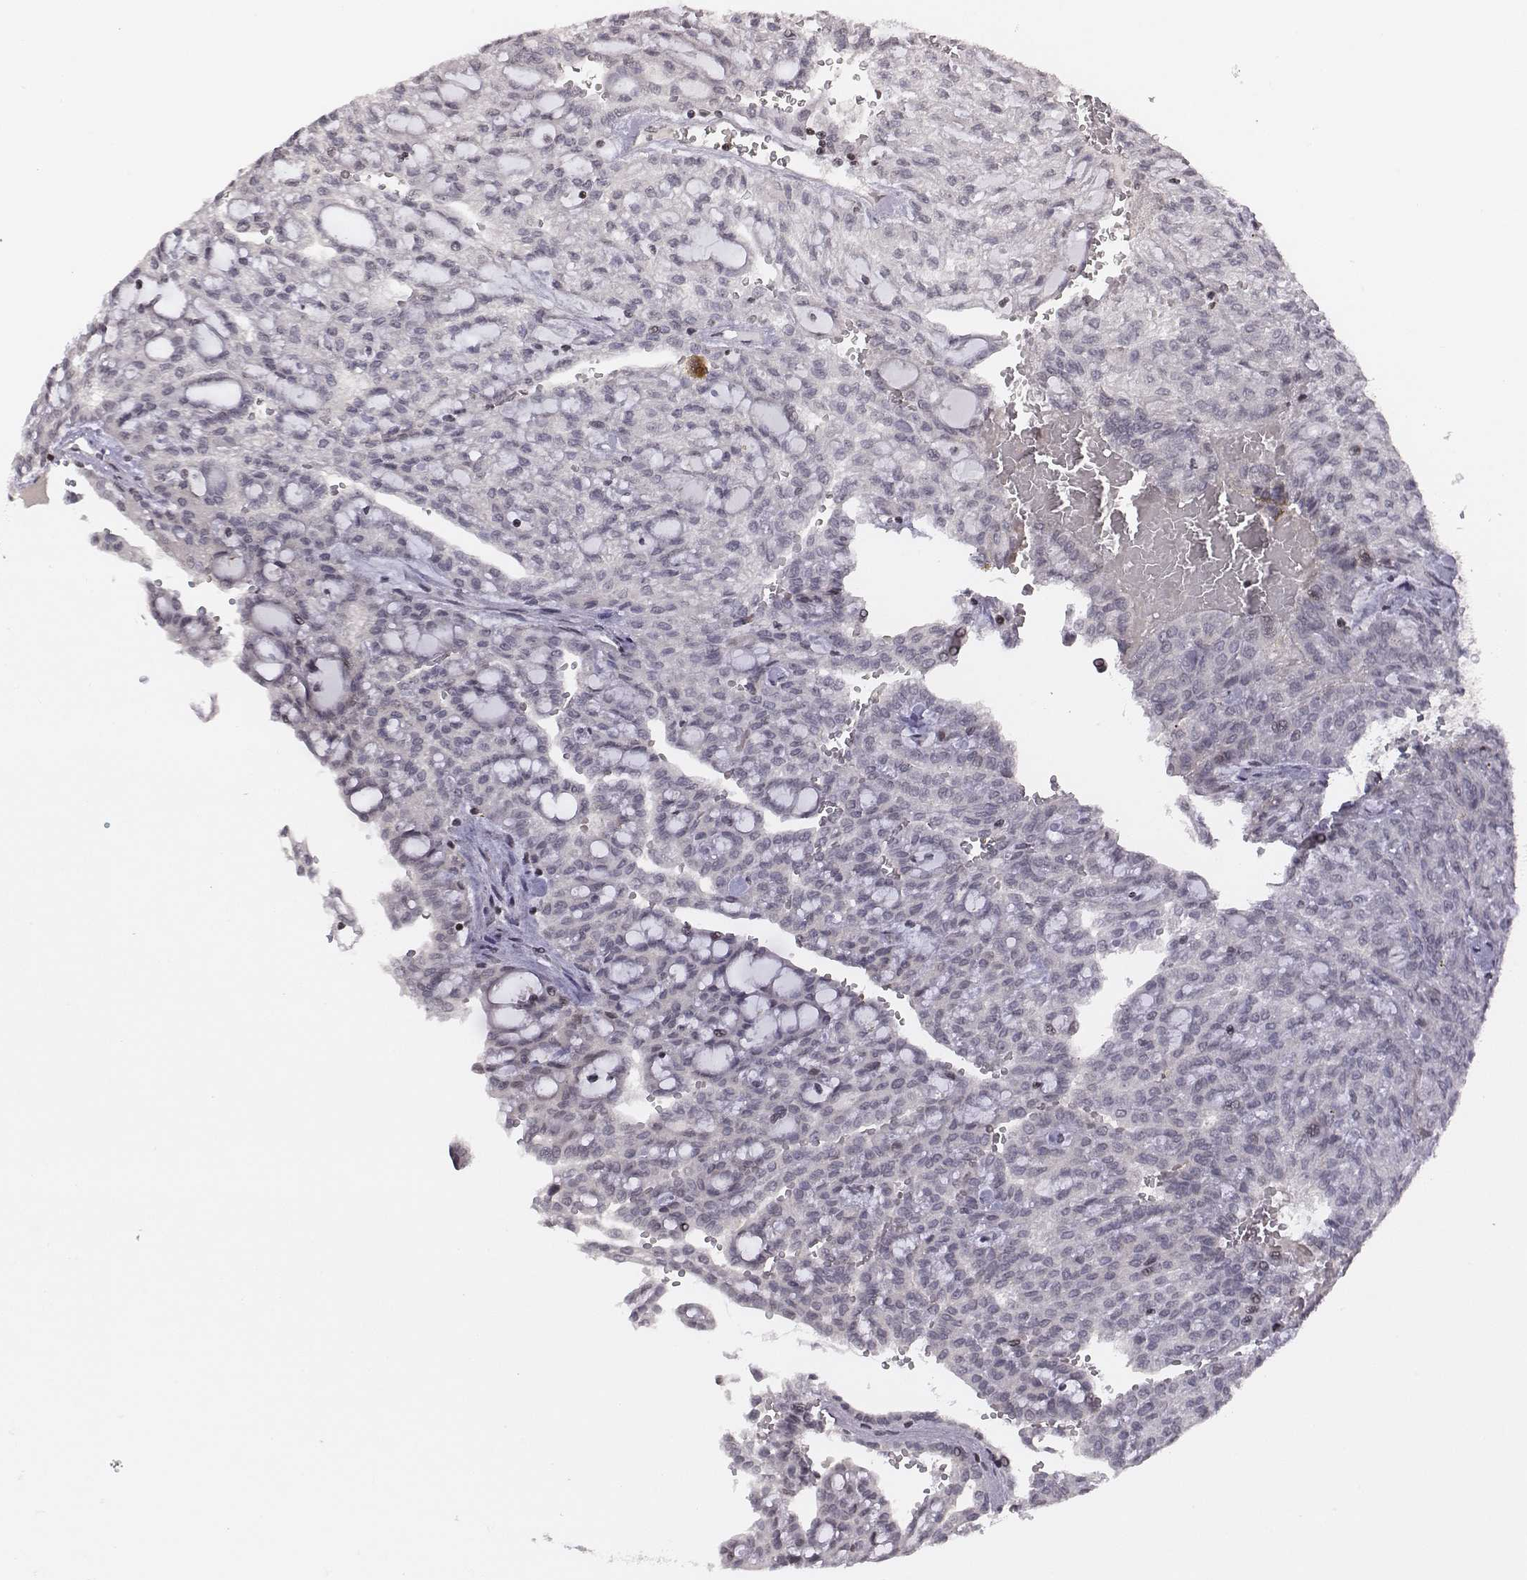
{"staining": {"intensity": "negative", "quantity": "none", "location": "none"}, "tissue": "renal cancer", "cell_type": "Tumor cells", "image_type": "cancer", "snomed": [{"axis": "morphology", "description": "Adenocarcinoma, NOS"}, {"axis": "topography", "description": "Kidney"}], "caption": "Immunohistochemistry histopathology image of renal cancer stained for a protein (brown), which exhibits no expression in tumor cells.", "gene": "GRM4", "patient": {"sex": "male", "age": 63}}